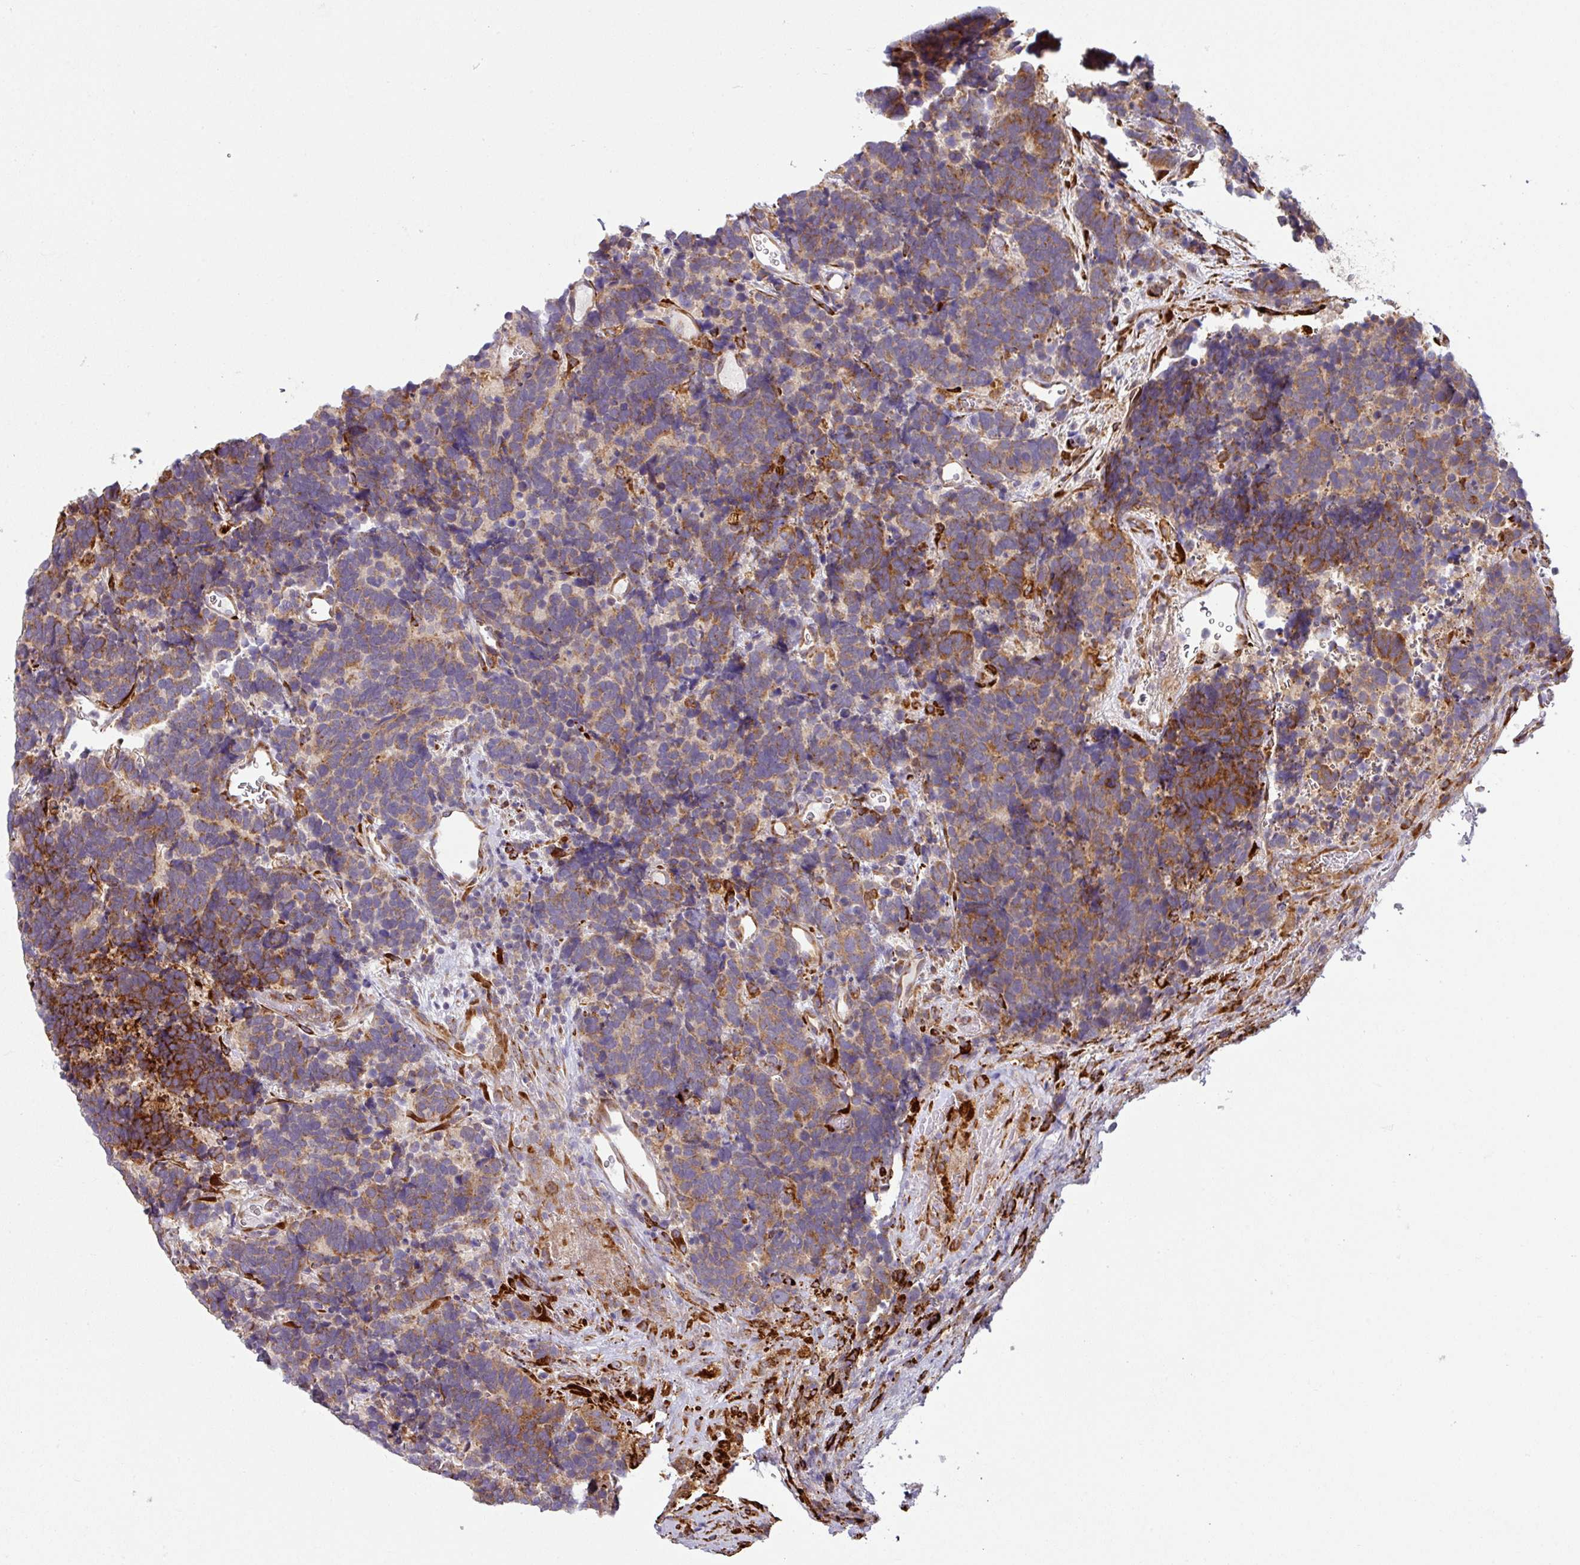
{"staining": {"intensity": "strong", "quantity": "<25%", "location": "cytoplasmic/membranous"}, "tissue": "carcinoid", "cell_type": "Tumor cells", "image_type": "cancer", "snomed": [{"axis": "morphology", "description": "Carcinoma, NOS"}, {"axis": "morphology", "description": "Carcinoid, malignant, NOS"}, {"axis": "topography", "description": "Urinary bladder"}], "caption": "High-power microscopy captured an IHC image of carcinoma, revealing strong cytoplasmic/membranous staining in approximately <25% of tumor cells.", "gene": "ZNF268", "patient": {"sex": "male", "age": 57}}